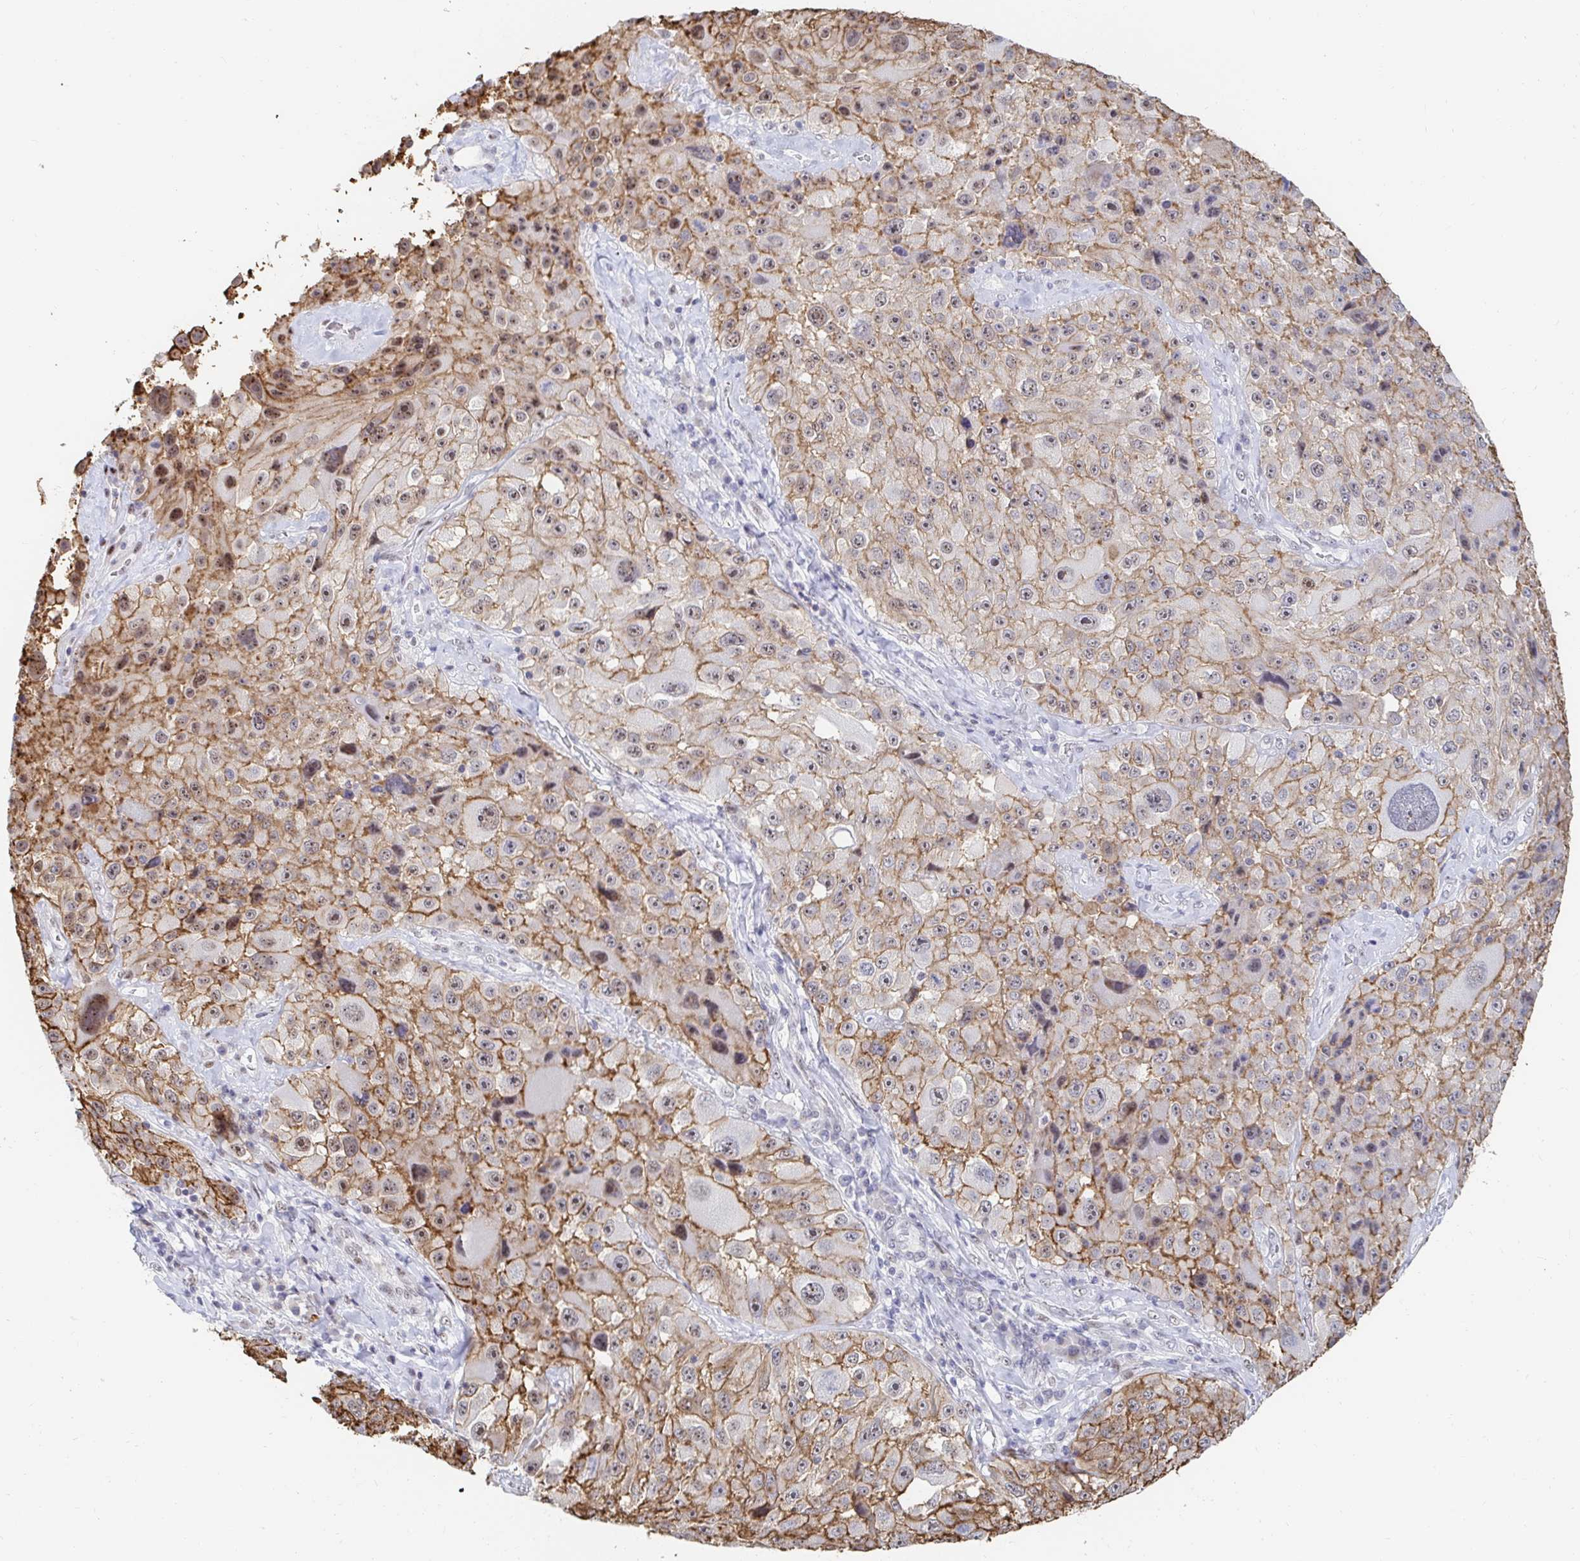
{"staining": {"intensity": "moderate", "quantity": "25%-75%", "location": "cytoplasmic/membranous,nuclear"}, "tissue": "melanoma", "cell_type": "Tumor cells", "image_type": "cancer", "snomed": [{"axis": "morphology", "description": "Malignant melanoma, Metastatic site"}, {"axis": "topography", "description": "Lymph node"}], "caption": "About 25%-75% of tumor cells in malignant melanoma (metastatic site) demonstrate moderate cytoplasmic/membranous and nuclear protein staining as visualized by brown immunohistochemical staining.", "gene": "COL28A1", "patient": {"sex": "male", "age": 62}}